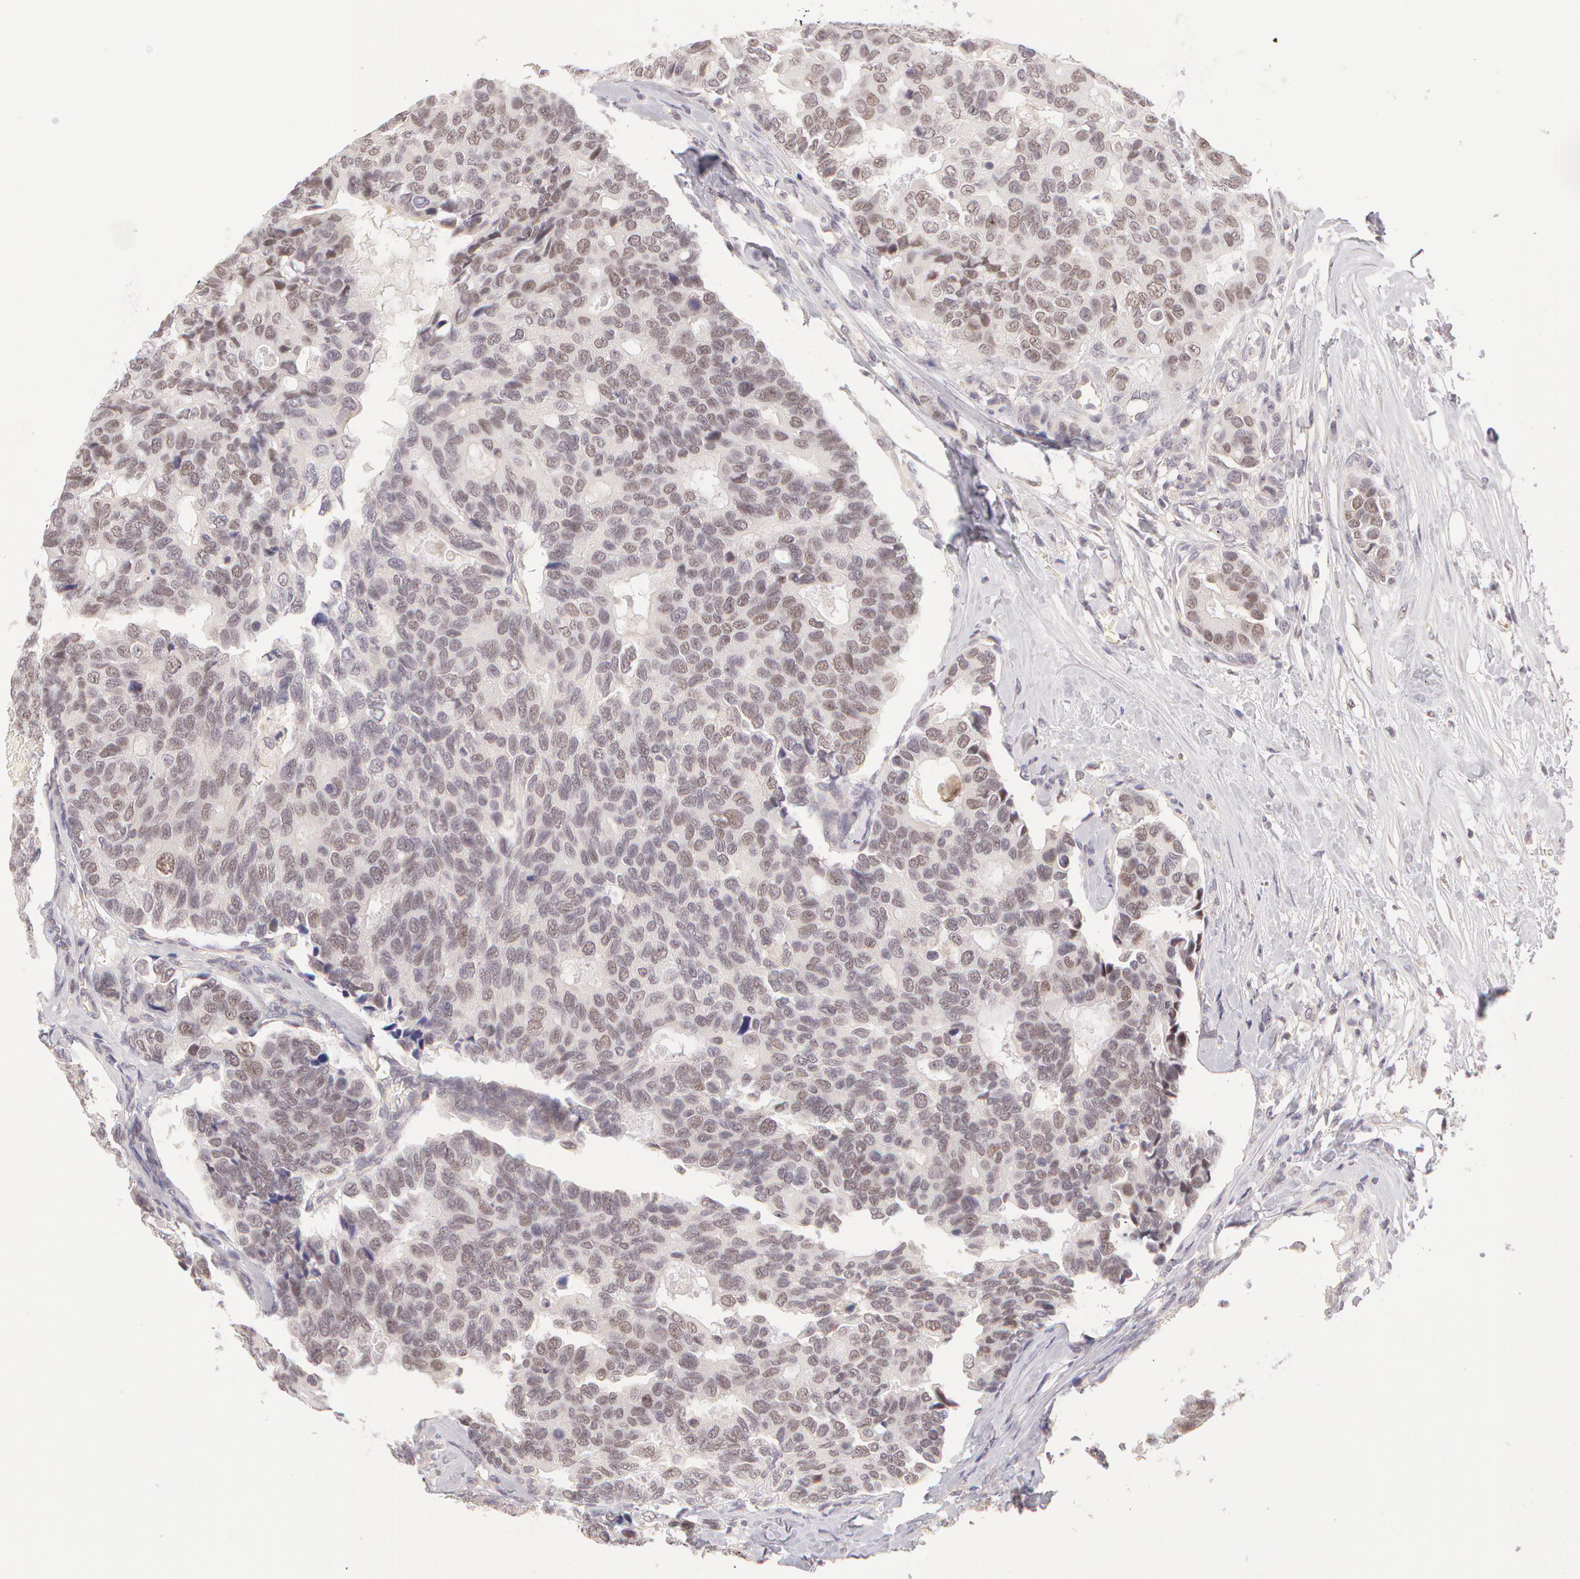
{"staining": {"intensity": "negative", "quantity": "none", "location": "none"}, "tissue": "breast cancer", "cell_type": "Tumor cells", "image_type": "cancer", "snomed": [{"axis": "morphology", "description": "Duct carcinoma"}, {"axis": "topography", "description": "Breast"}], "caption": "The micrograph shows no significant positivity in tumor cells of breast cancer.", "gene": "ZNF597", "patient": {"sex": "female", "age": 69}}